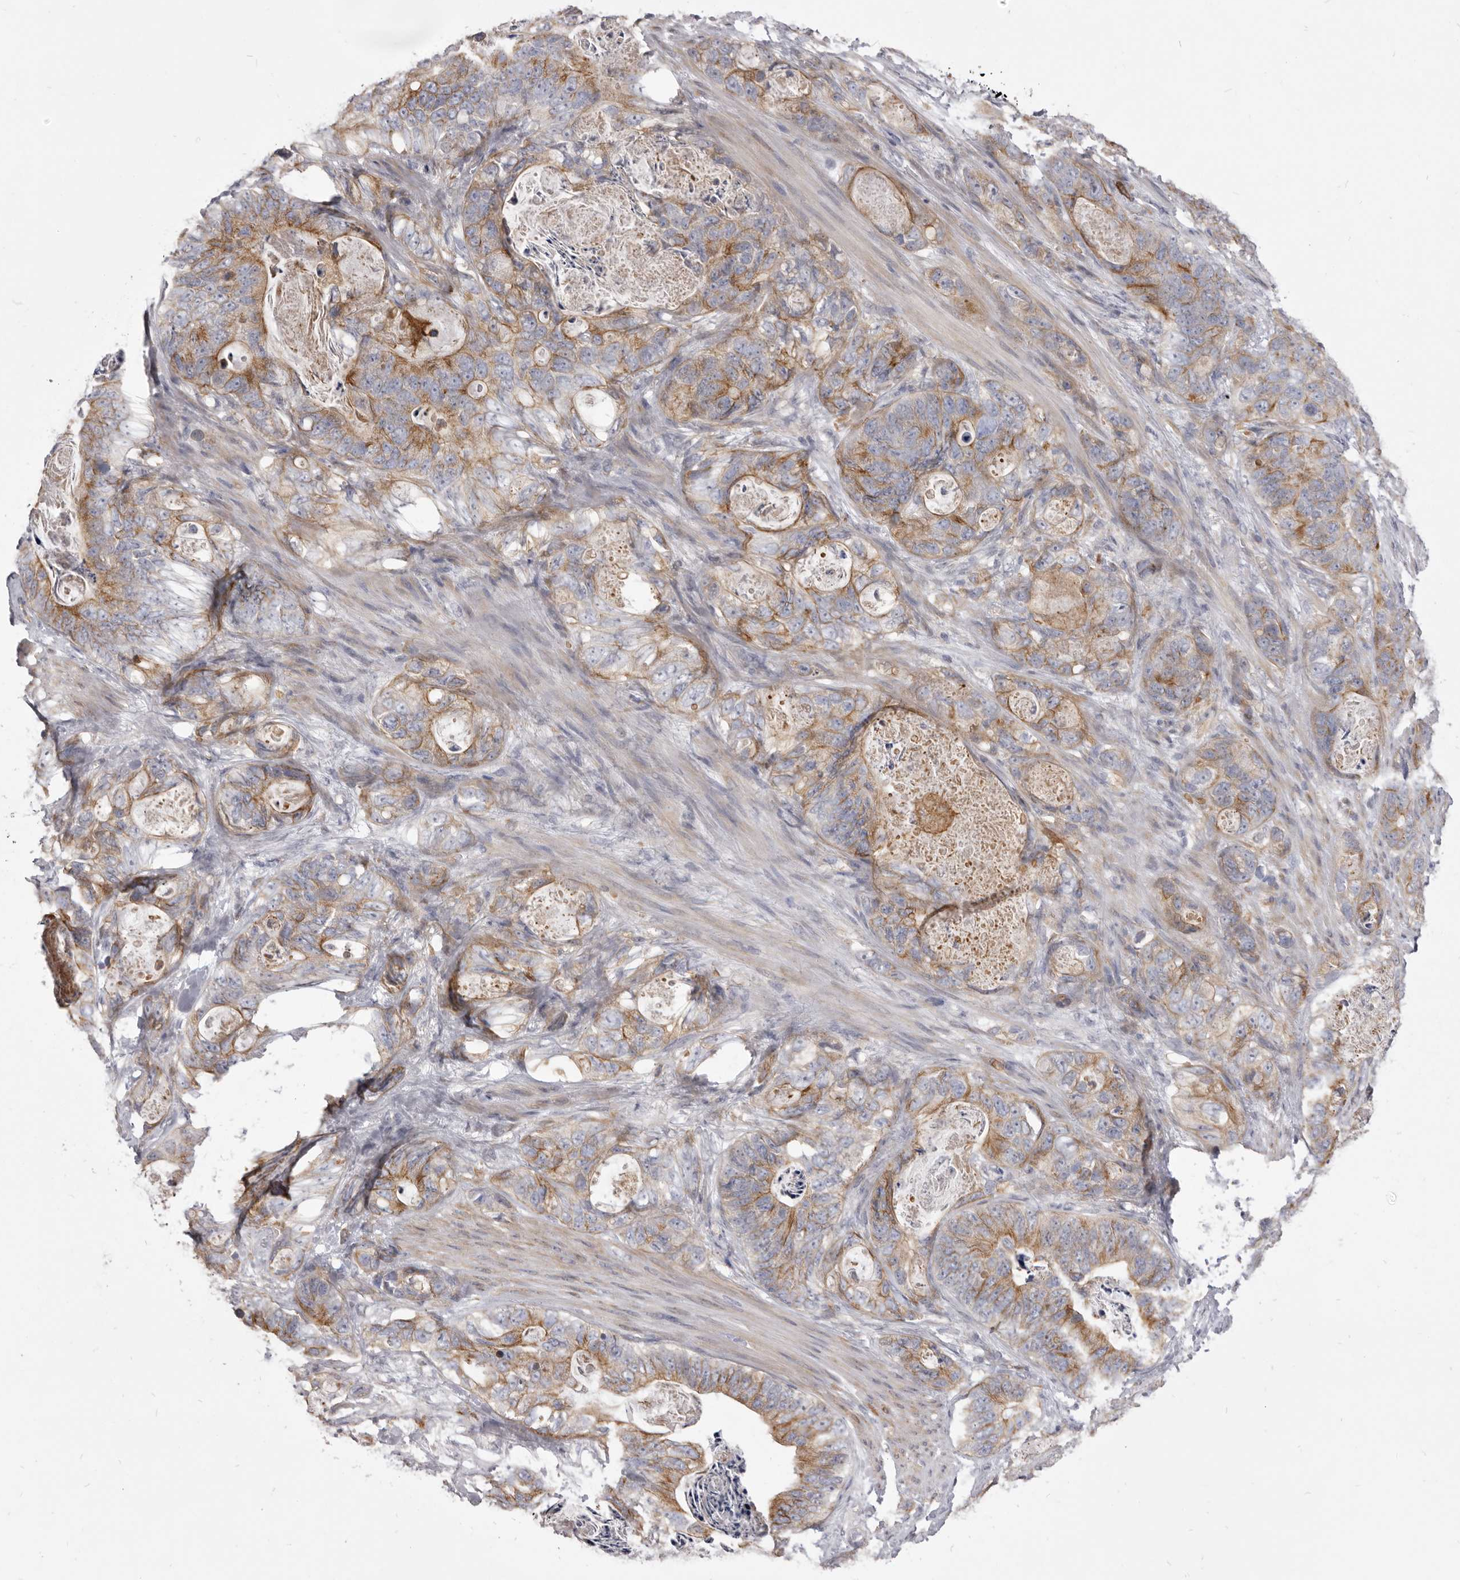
{"staining": {"intensity": "moderate", "quantity": "25%-75%", "location": "cytoplasmic/membranous"}, "tissue": "stomach cancer", "cell_type": "Tumor cells", "image_type": "cancer", "snomed": [{"axis": "morphology", "description": "Normal tissue, NOS"}, {"axis": "morphology", "description": "Adenocarcinoma, NOS"}, {"axis": "topography", "description": "Stomach"}], "caption": "Immunohistochemistry photomicrograph of stomach adenocarcinoma stained for a protein (brown), which reveals medium levels of moderate cytoplasmic/membranous positivity in about 25%-75% of tumor cells.", "gene": "VPS45", "patient": {"sex": "female", "age": 89}}